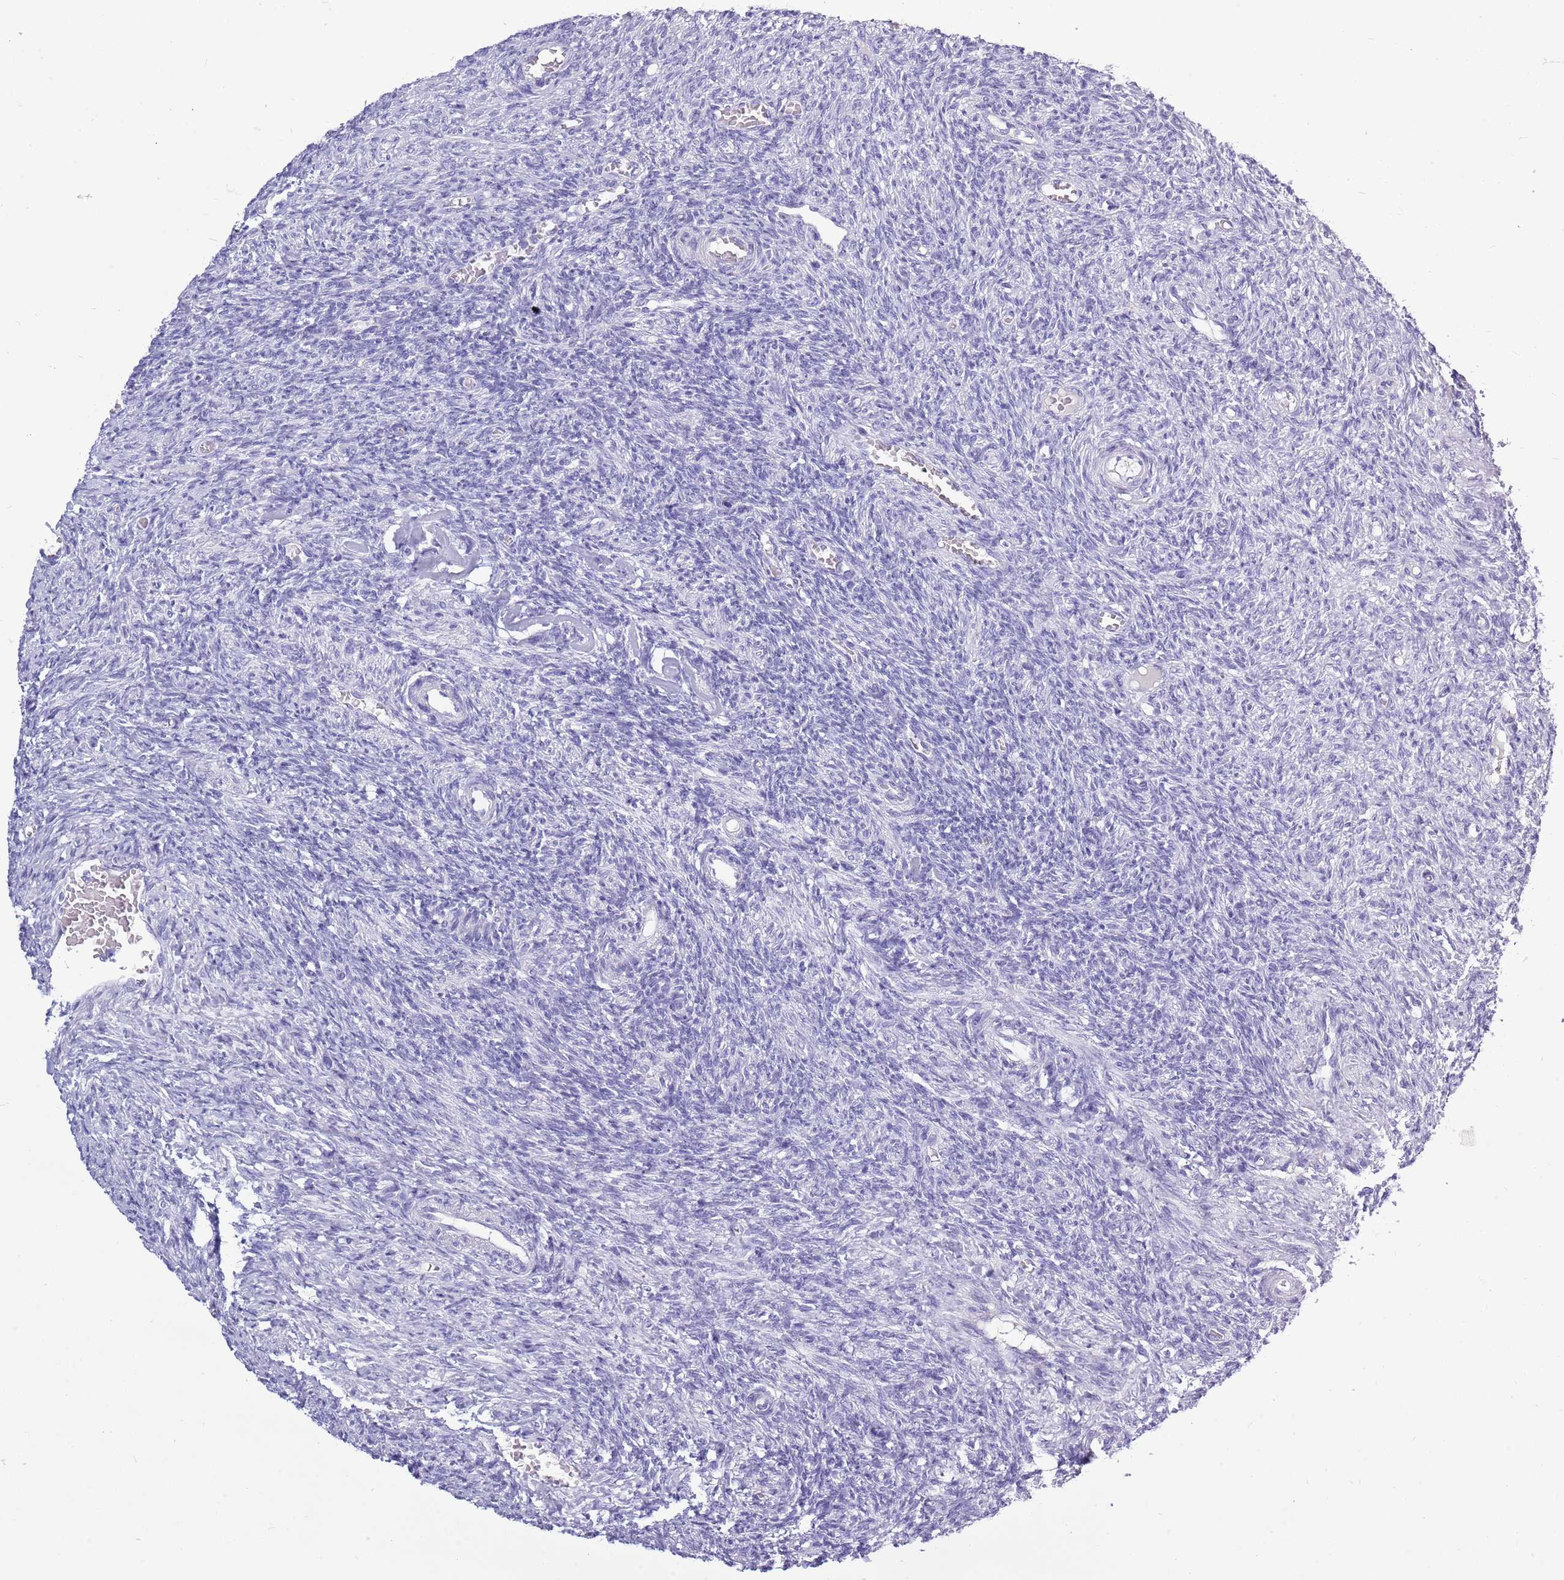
{"staining": {"intensity": "negative", "quantity": "none", "location": "none"}, "tissue": "ovary", "cell_type": "Ovarian stroma cells", "image_type": "normal", "snomed": [{"axis": "morphology", "description": "Normal tissue, NOS"}, {"axis": "topography", "description": "Ovary"}], "caption": "This is an IHC image of normal human ovary. There is no expression in ovarian stroma cells.", "gene": "ZNF425", "patient": {"sex": "female", "age": 27}}